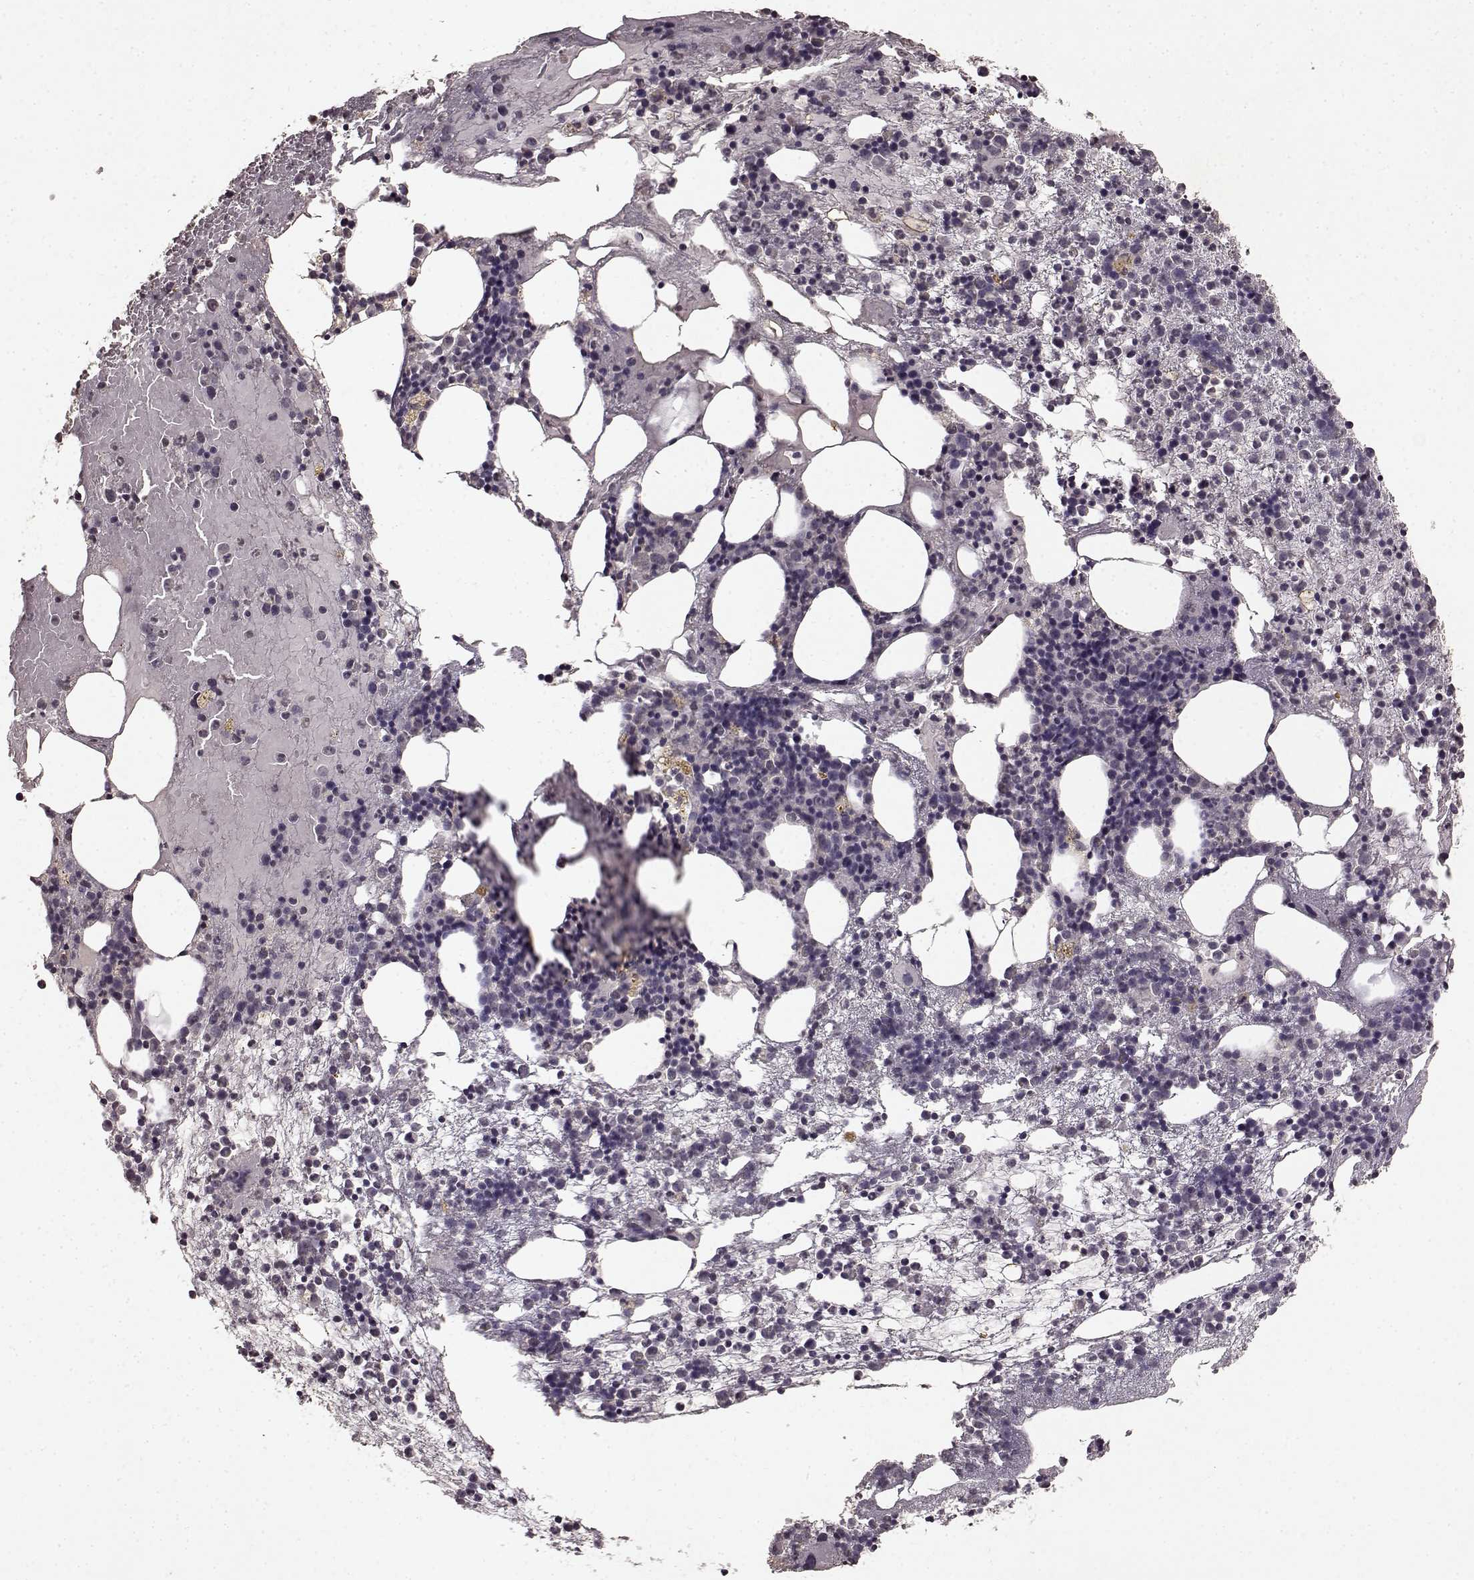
{"staining": {"intensity": "negative", "quantity": "none", "location": "none"}, "tissue": "bone marrow", "cell_type": "Hematopoietic cells", "image_type": "normal", "snomed": [{"axis": "morphology", "description": "Normal tissue, NOS"}, {"axis": "topography", "description": "Bone marrow"}], "caption": "Immunohistochemistry (IHC) image of normal bone marrow: human bone marrow stained with DAB shows no significant protein expression in hematopoietic cells.", "gene": "LHB", "patient": {"sex": "male", "age": 54}}